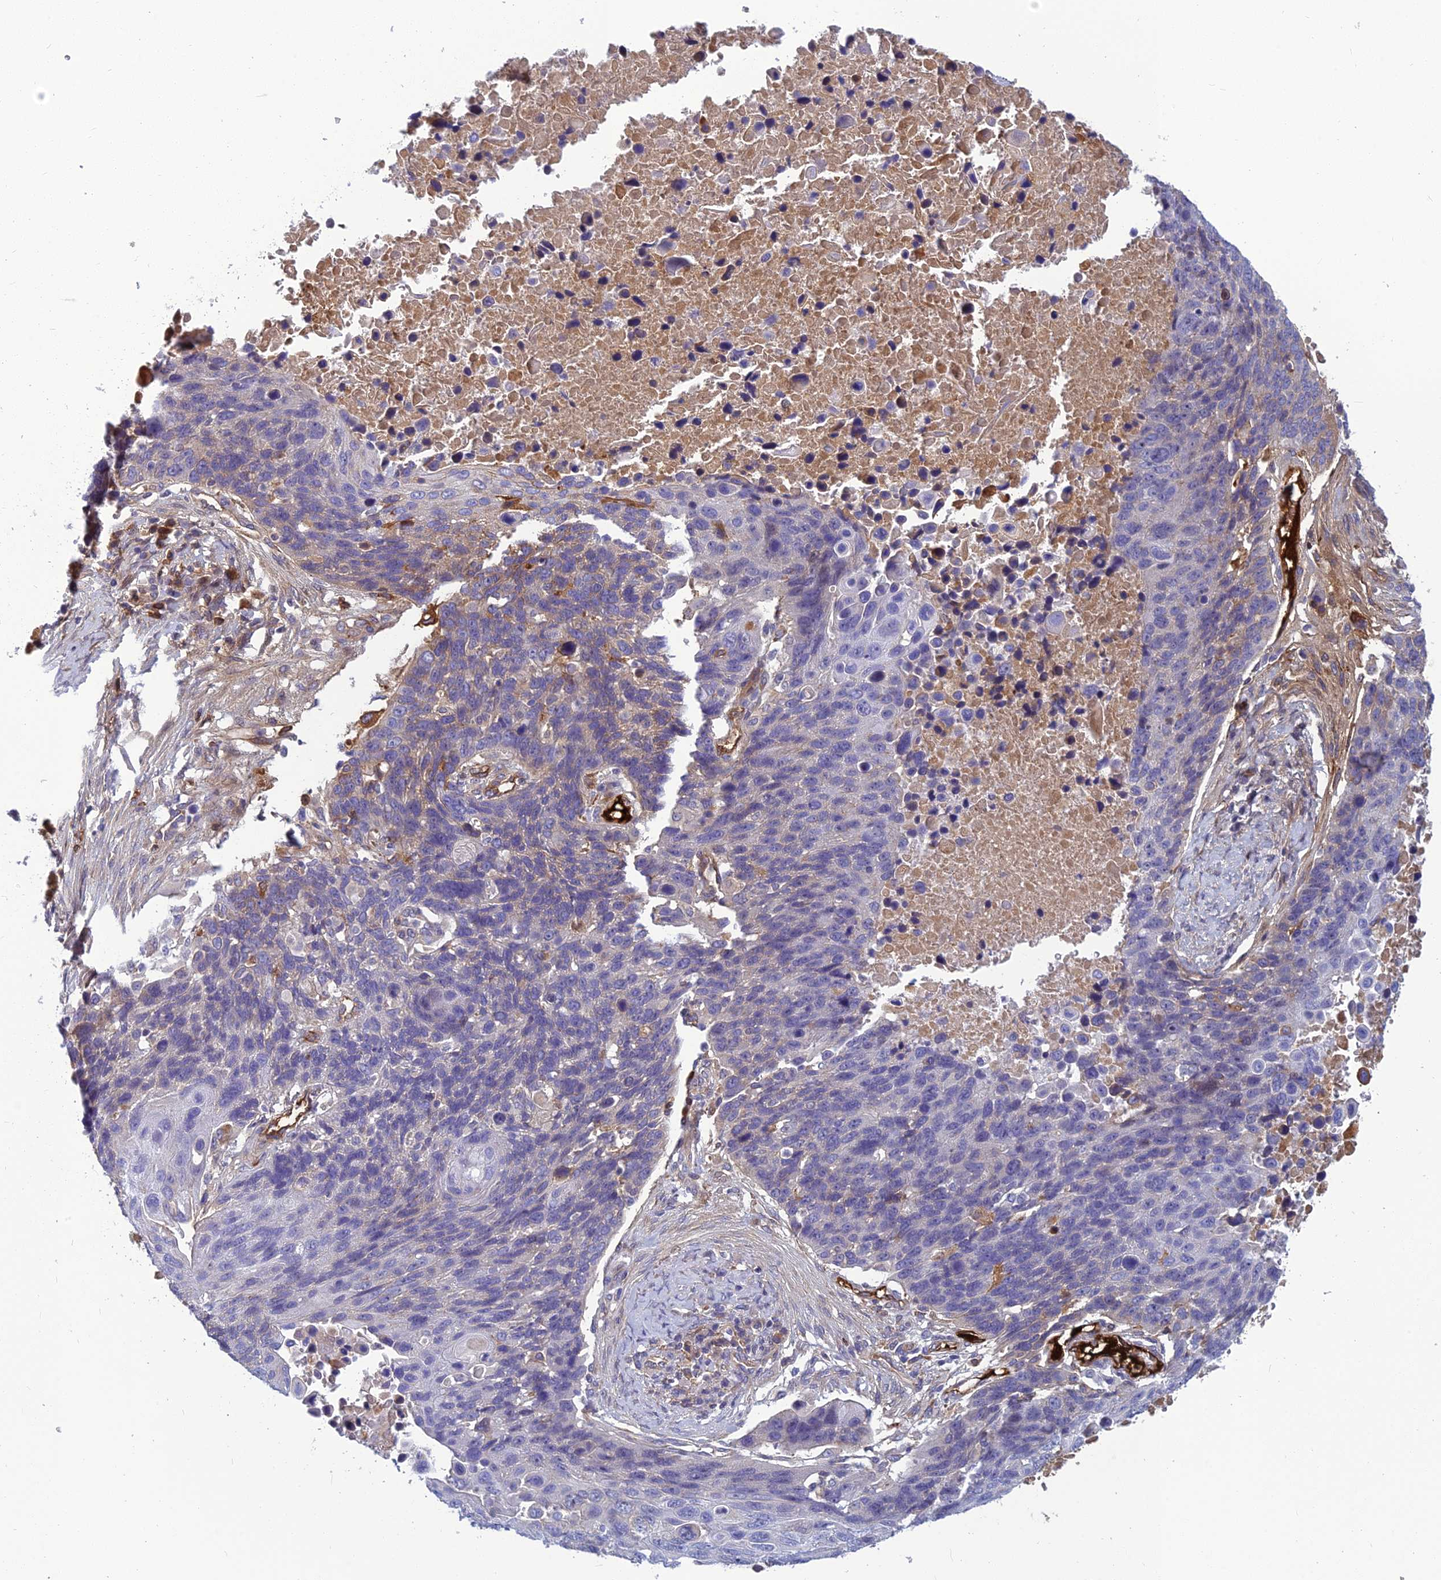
{"staining": {"intensity": "weak", "quantity": "<25%", "location": "cytoplasmic/membranous"}, "tissue": "lung cancer", "cell_type": "Tumor cells", "image_type": "cancer", "snomed": [{"axis": "morphology", "description": "Normal tissue, NOS"}, {"axis": "morphology", "description": "Squamous cell carcinoma, NOS"}, {"axis": "topography", "description": "Lymph node"}, {"axis": "topography", "description": "Lung"}], "caption": "This is an immunohistochemistry image of human lung cancer. There is no staining in tumor cells.", "gene": "CLEC11A", "patient": {"sex": "male", "age": 66}}